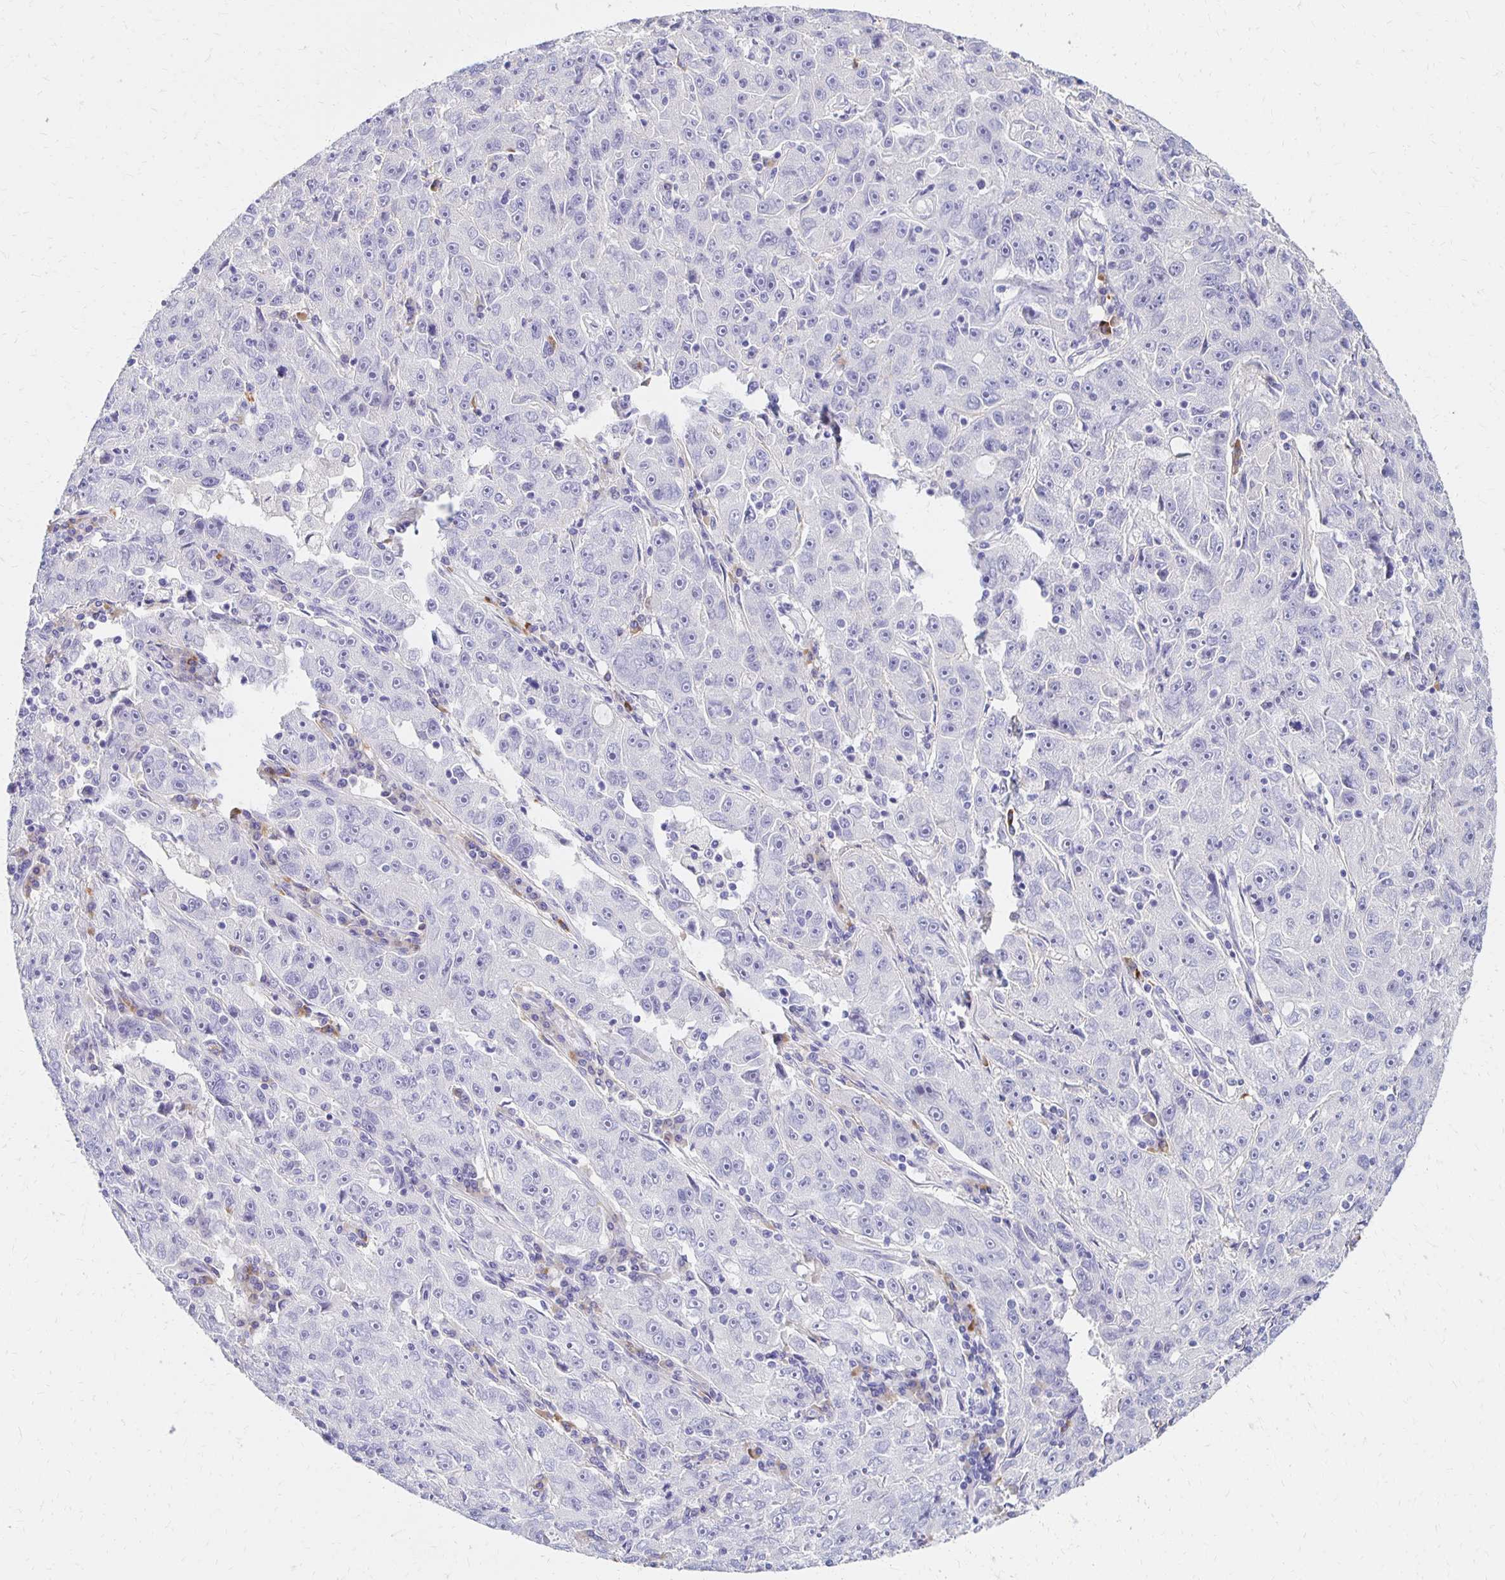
{"staining": {"intensity": "negative", "quantity": "none", "location": "none"}, "tissue": "lung cancer", "cell_type": "Tumor cells", "image_type": "cancer", "snomed": [{"axis": "morphology", "description": "Normal morphology"}, {"axis": "morphology", "description": "Adenocarcinoma, NOS"}, {"axis": "topography", "description": "Lymph node"}, {"axis": "topography", "description": "Lung"}], "caption": "Immunohistochemistry image of neoplastic tissue: human lung cancer (adenocarcinoma) stained with DAB demonstrates no significant protein expression in tumor cells.", "gene": "FNTB", "patient": {"sex": "female", "age": 57}}